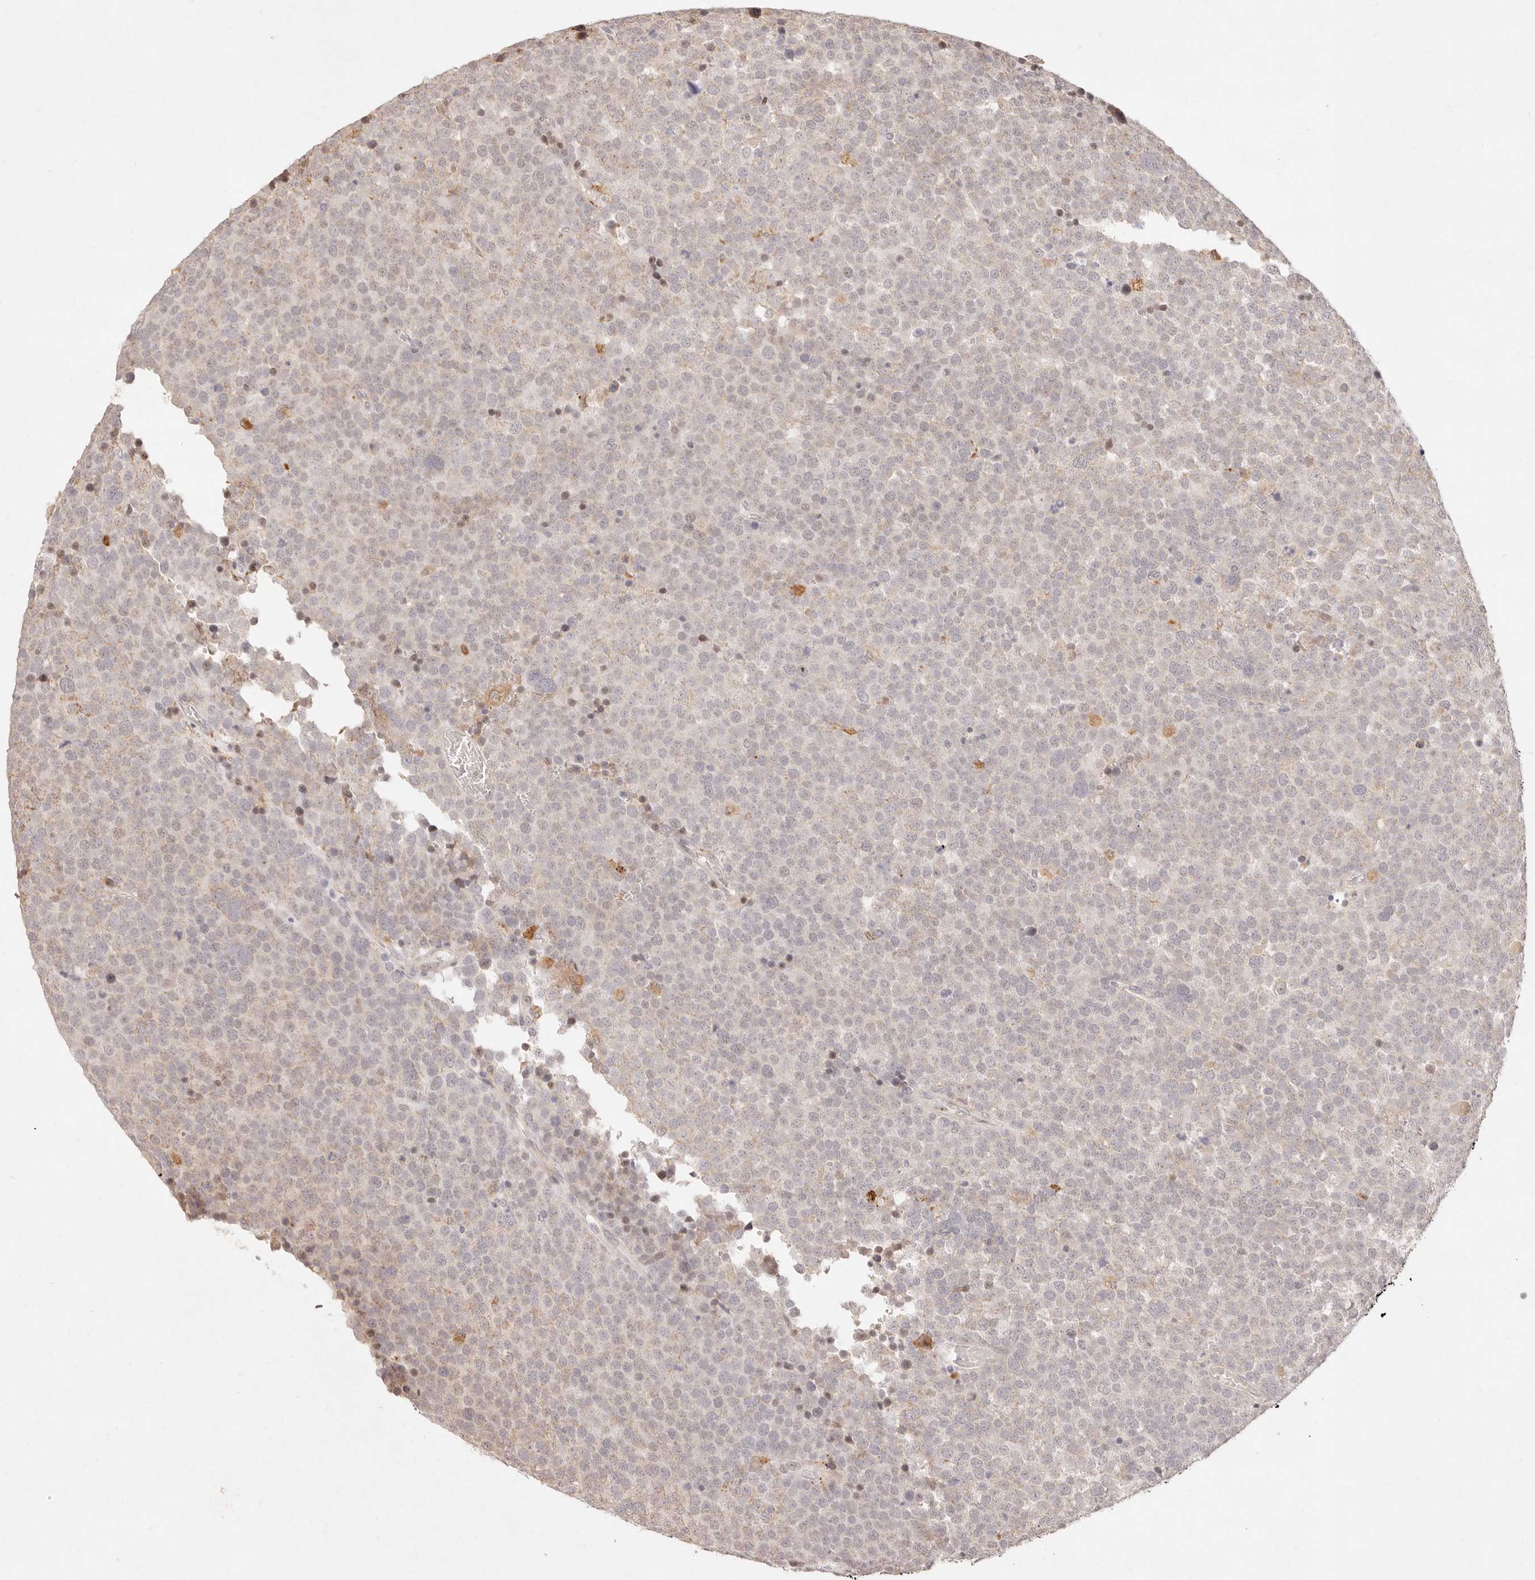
{"staining": {"intensity": "negative", "quantity": "none", "location": "none"}, "tissue": "testis cancer", "cell_type": "Tumor cells", "image_type": "cancer", "snomed": [{"axis": "morphology", "description": "Seminoma, NOS"}, {"axis": "topography", "description": "Testis"}], "caption": "An immunohistochemistry histopathology image of seminoma (testis) is shown. There is no staining in tumor cells of seminoma (testis). (Stains: DAB (3,3'-diaminobenzidine) immunohistochemistry (IHC) with hematoxylin counter stain, Microscopy: brightfield microscopy at high magnification).", "gene": "C1orf127", "patient": {"sex": "male", "age": 71}}